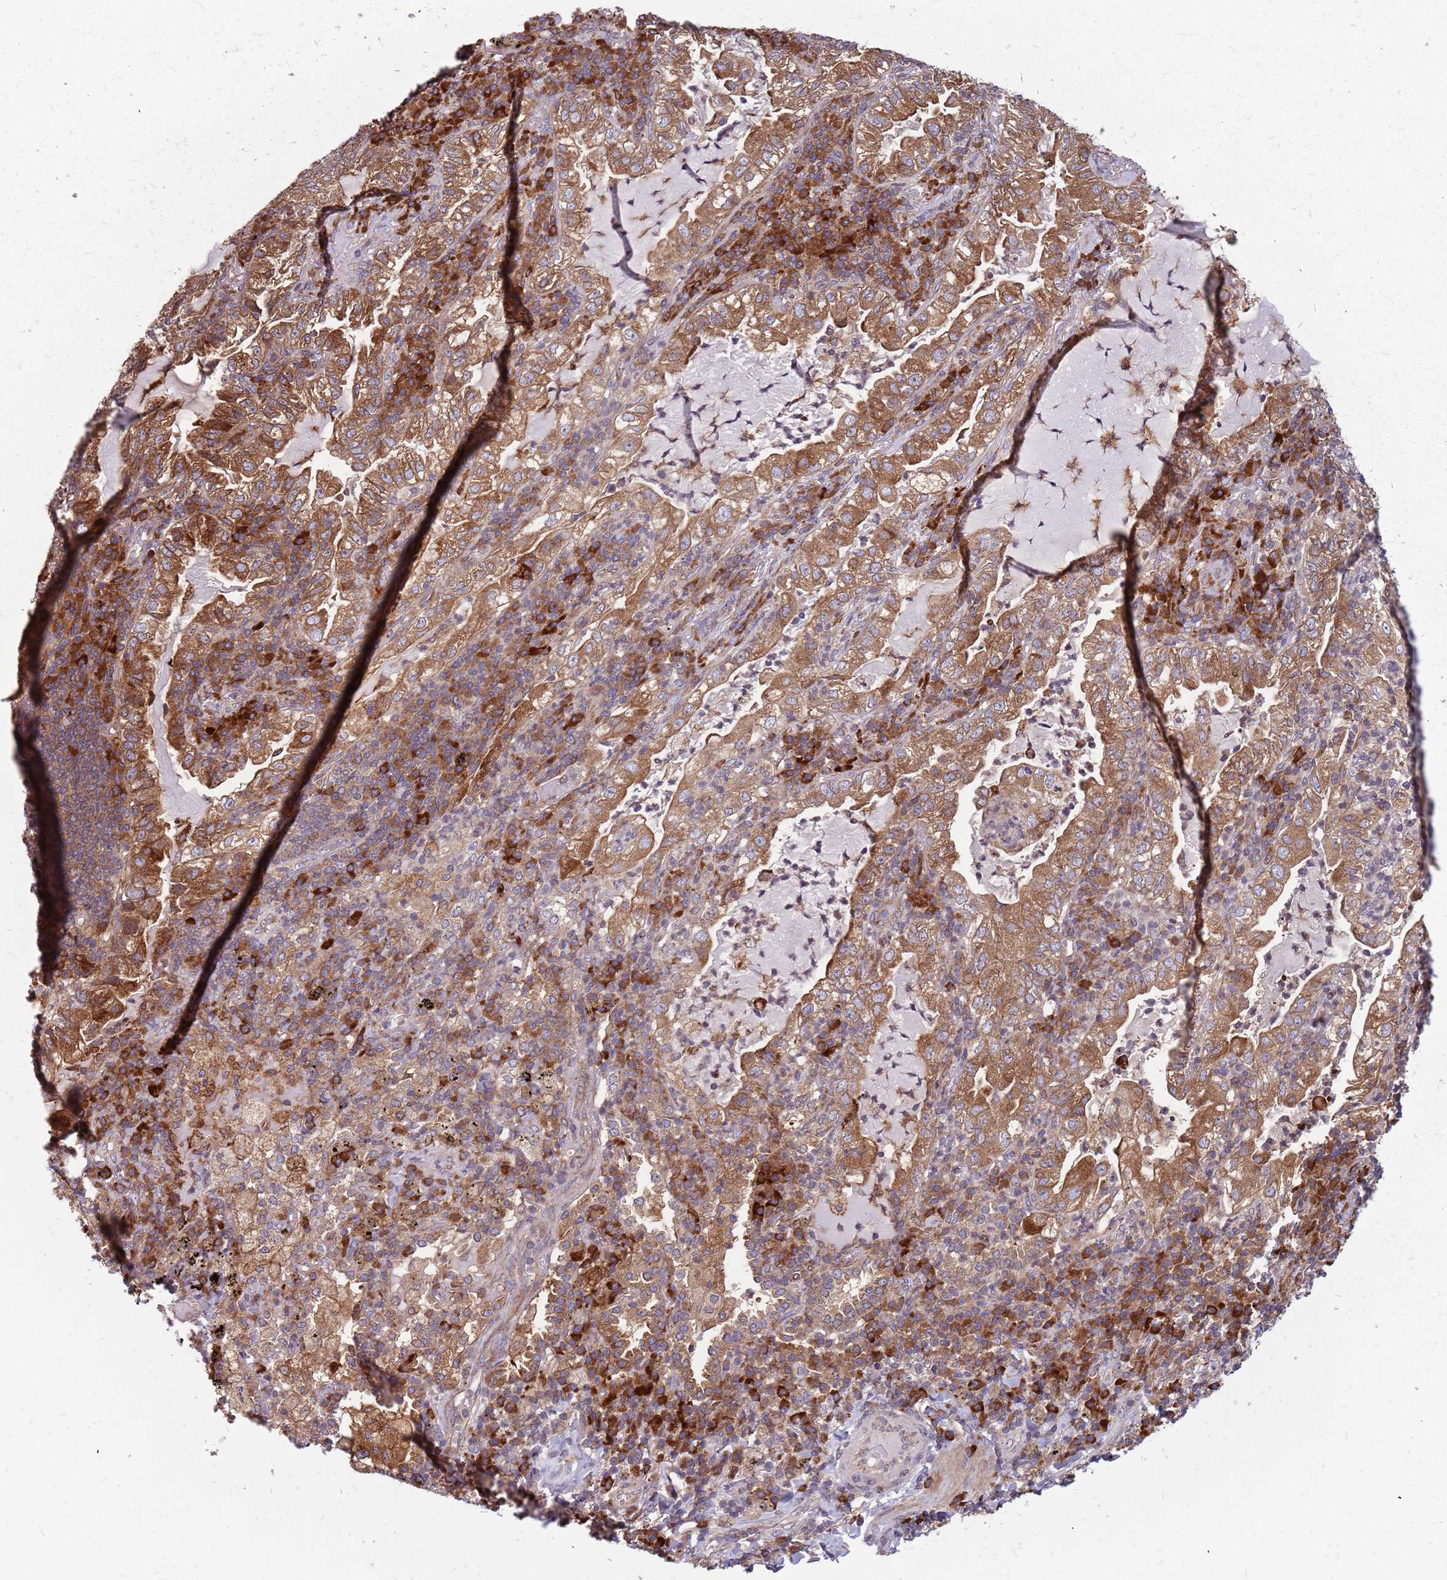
{"staining": {"intensity": "moderate", "quantity": ">75%", "location": "cytoplasmic/membranous"}, "tissue": "lung cancer", "cell_type": "Tumor cells", "image_type": "cancer", "snomed": [{"axis": "morphology", "description": "Adenocarcinoma, NOS"}, {"axis": "topography", "description": "Lung"}], "caption": "Lung cancer stained with immunohistochemistry demonstrates moderate cytoplasmic/membranous expression in about >75% of tumor cells.", "gene": "NME4", "patient": {"sex": "female", "age": 73}}